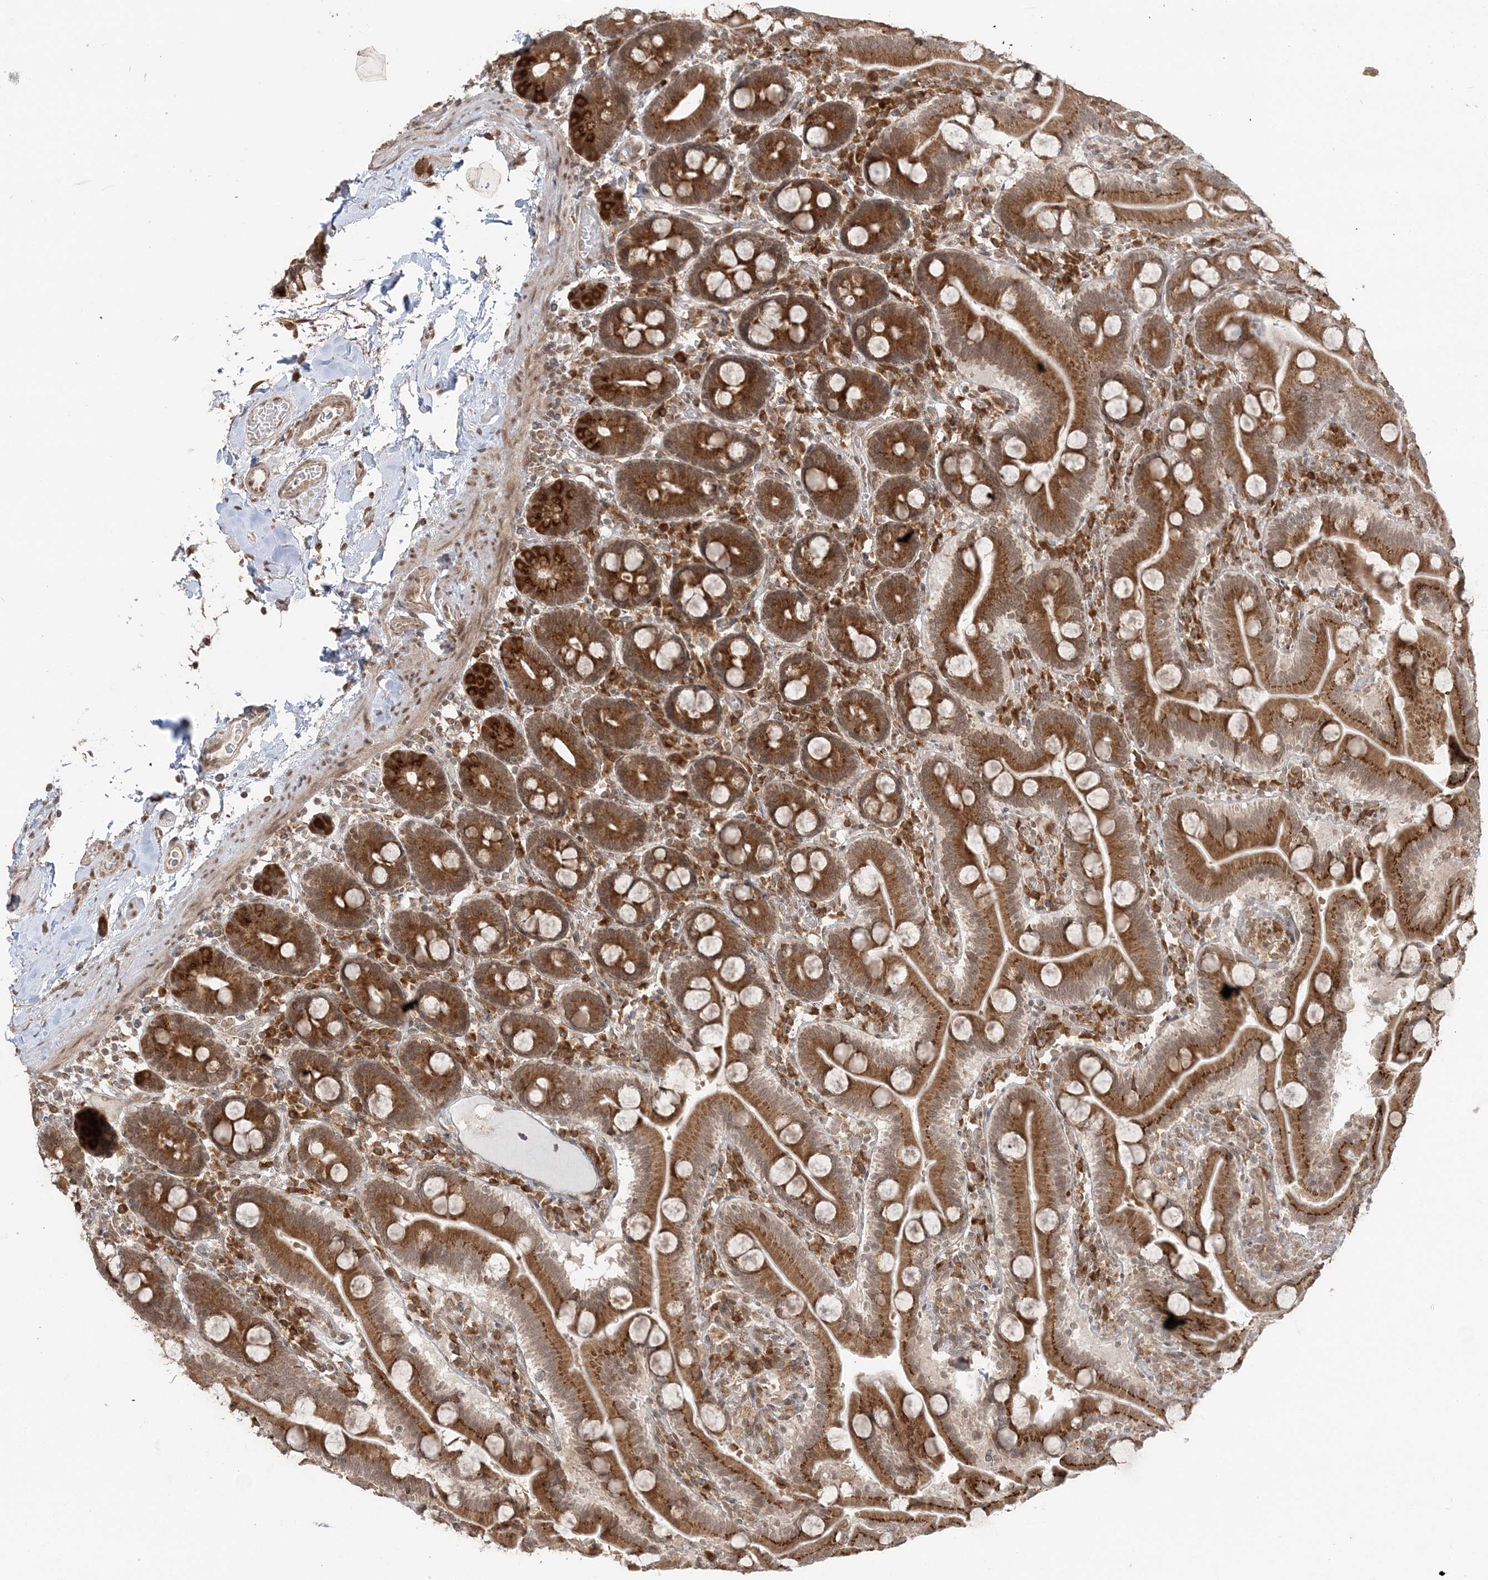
{"staining": {"intensity": "strong", "quantity": ">75%", "location": "cytoplasmic/membranous"}, "tissue": "duodenum", "cell_type": "Glandular cells", "image_type": "normal", "snomed": [{"axis": "morphology", "description": "Normal tissue, NOS"}, {"axis": "topography", "description": "Duodenum"}], "caption": "Strong cytoplasmic/membranous protein expression is identified in about >75% of glandular cells in duodenum. (Stains: DAB in brown, nuclei in blue, Microscopy: brightfield microscopy at high magnification).", "gene": "TMED10", "patient": {"sex": "male", "age": 55}}